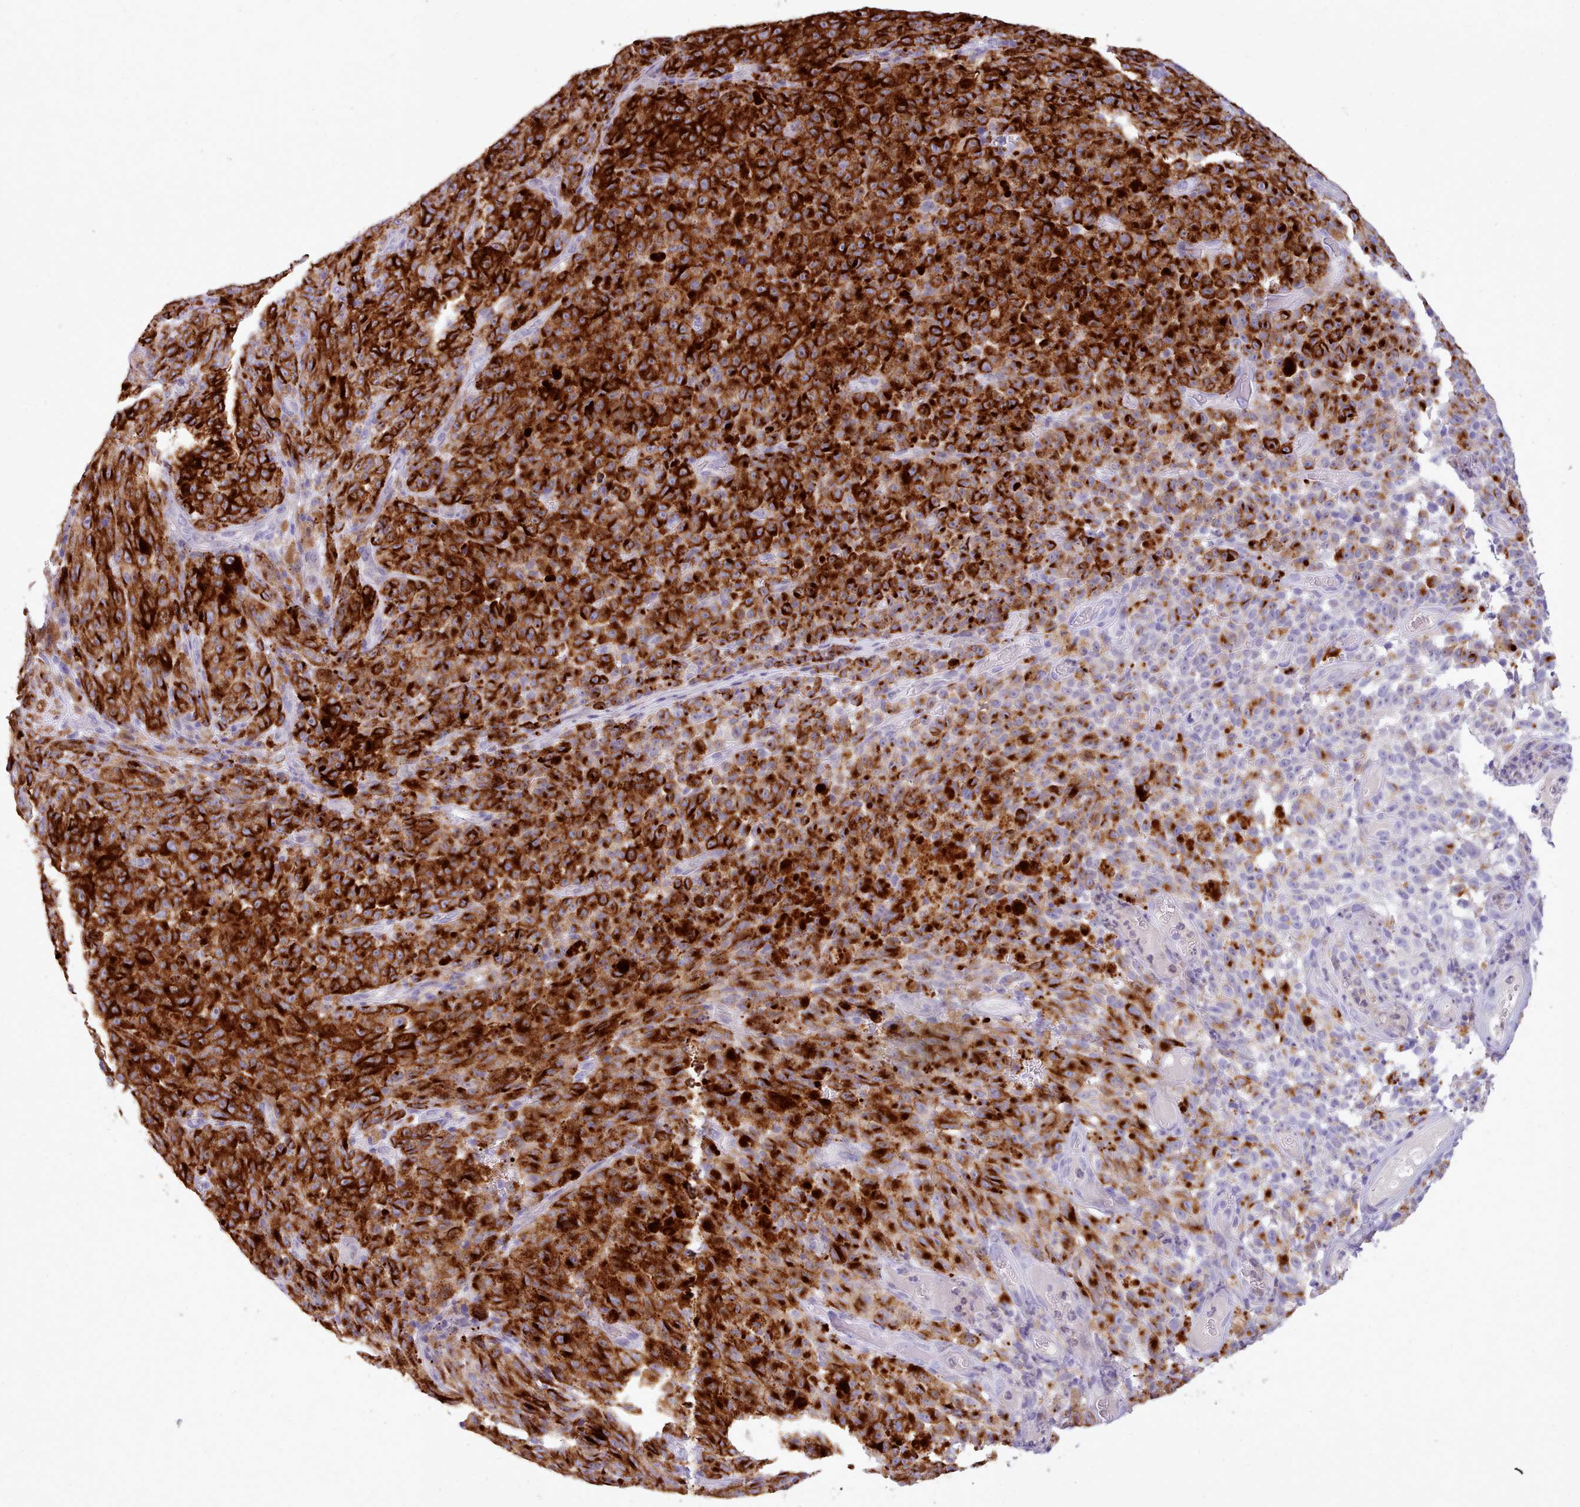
{"staining": {"intensity": "strong", "quantity": ">75%", "location": "cytoplasmic/membranous"}, "tissue": "melanoma", "cell_type": "Tumor cells", "image_type": "cancer", "snomed": [{"axis": "morphology", "description": "Malignant melanoma, NOS"}, {"axis": "topography", "description": "Skin"}], "caption": "Malignant melanoma tissue displays strong cytoplasmic/membranous positivity in approximately >75% of tumor cells, visualized by immunohistochemistry.", "gene": "CYP2A13", "patient": {"sex": "female", "age": 82}}